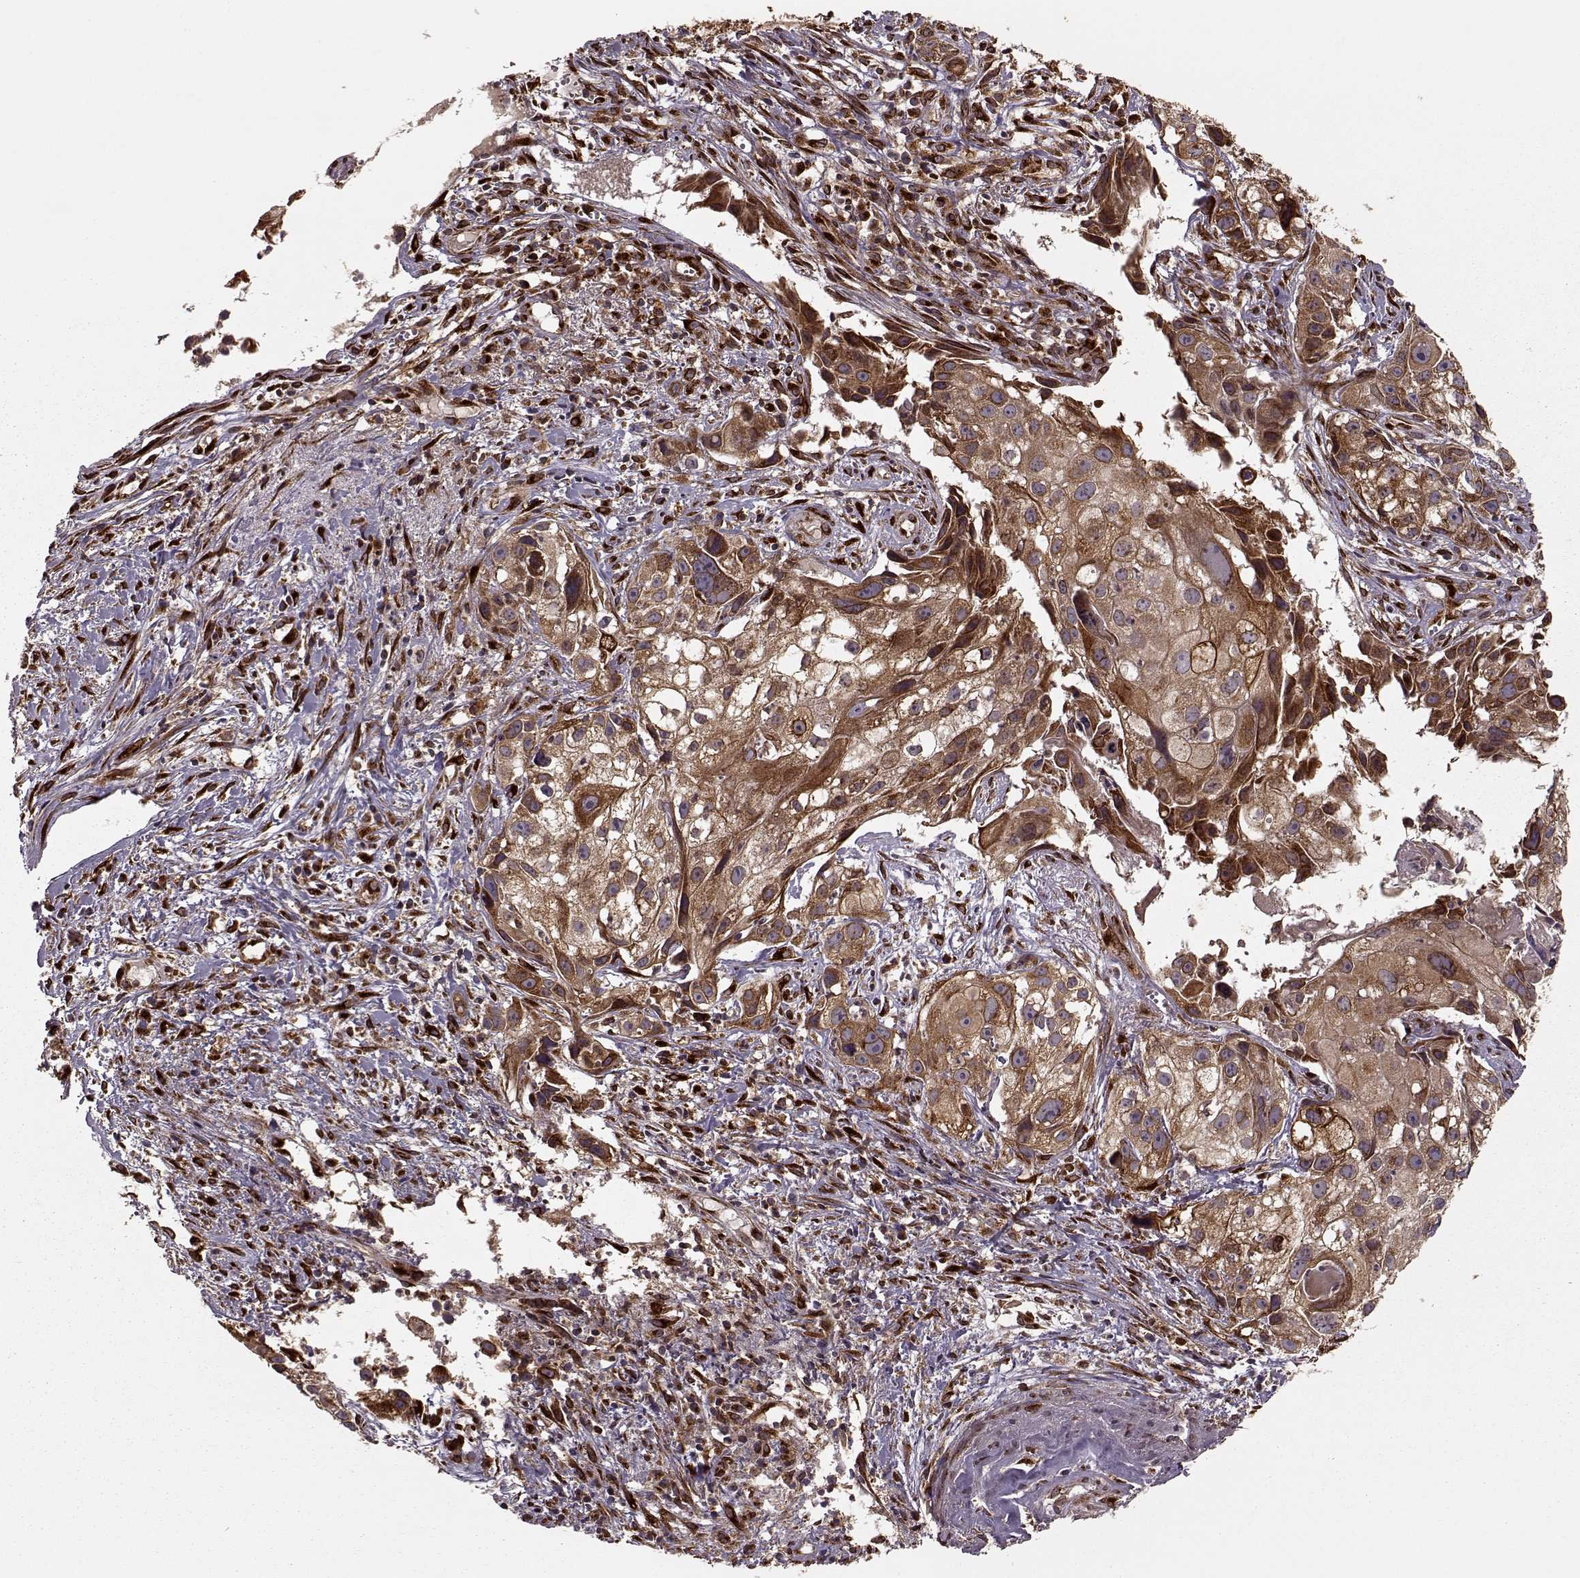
{"staining": {"intensity": "moderate", "quantity": ">75%", "location": "cytoplasmic/membranous"}, "tissue": "cervical cancer", "cell_type": "Tumor cells", "image_type": "cancer", "snomed": [{"axis": "morphology", "description": "Squamous cell carcinoma, NOS"}, {"axis": "topography", "description": "Cervix"}], "caption": "Squamous cell carcinoma (cervical) stained with immunohistochemistry (IHC) shows moderate cytoplasmic/membranous staining in approximately >75% of tumor cells. The staining was performed using DAB (3,3'-diaminobenzidine), with brown indicating positive protein expression. Nuclei are stained blue with hematoxylin.", "gene": "YIPF5", "patient": {"sex": "female", "age": 53}}